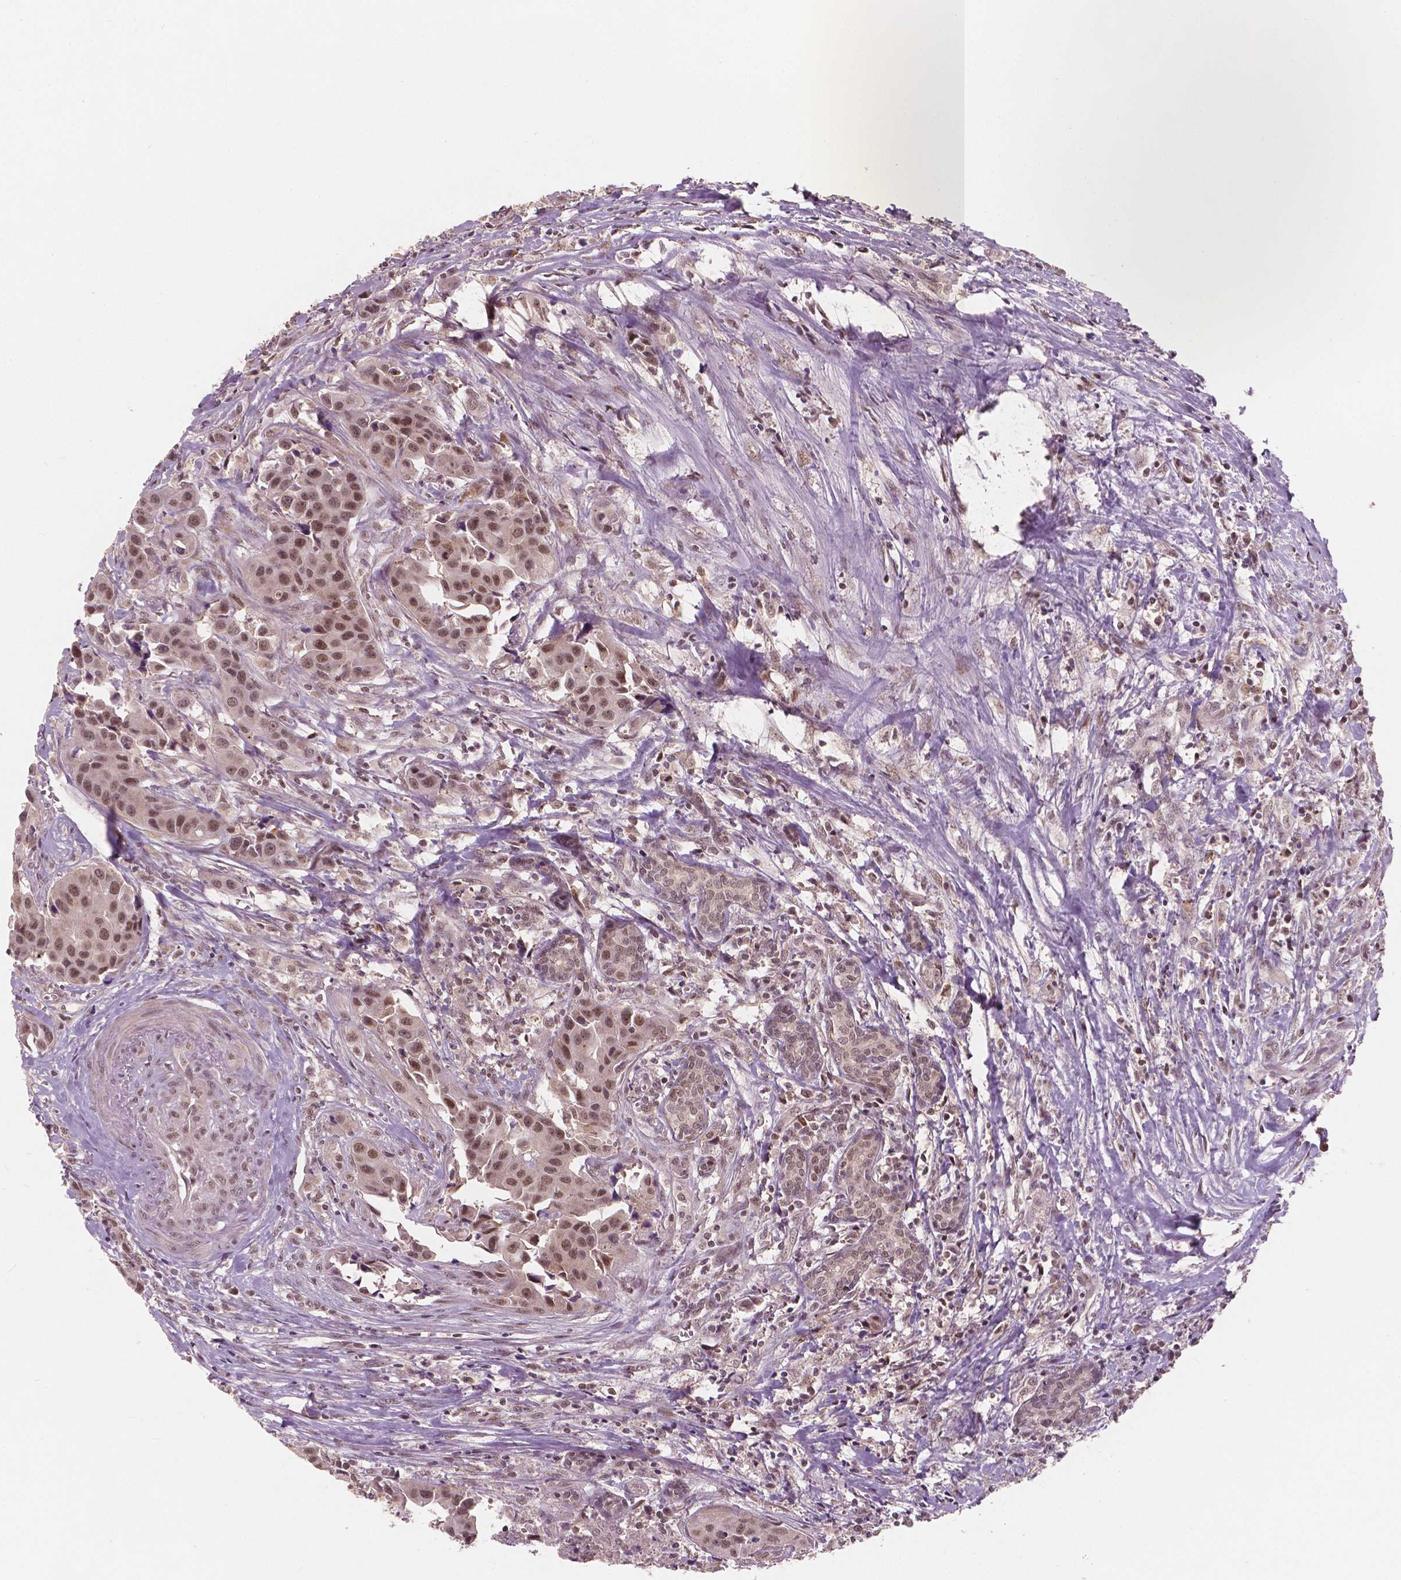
{"staining": {"intensity": "moderate", "quantity": ">75%", "location": "nuclear"}, "tissue": "head and neck cancer", "cell_type": "Tumor cells", "image_type": "cancer", "snomed": [{"axis": "morphology", "description": "Adenocarcinoma, NOS"}, {"axis": "topography", "description": "Head-Neck"}], "caption": "Head and neck cancer (adenocarcinoma) stained for a protein demonstrates moderate nuclear positivity in tumor cells.", "gene": "NSD2", "patient": {"sex": "male", "age": 76}}